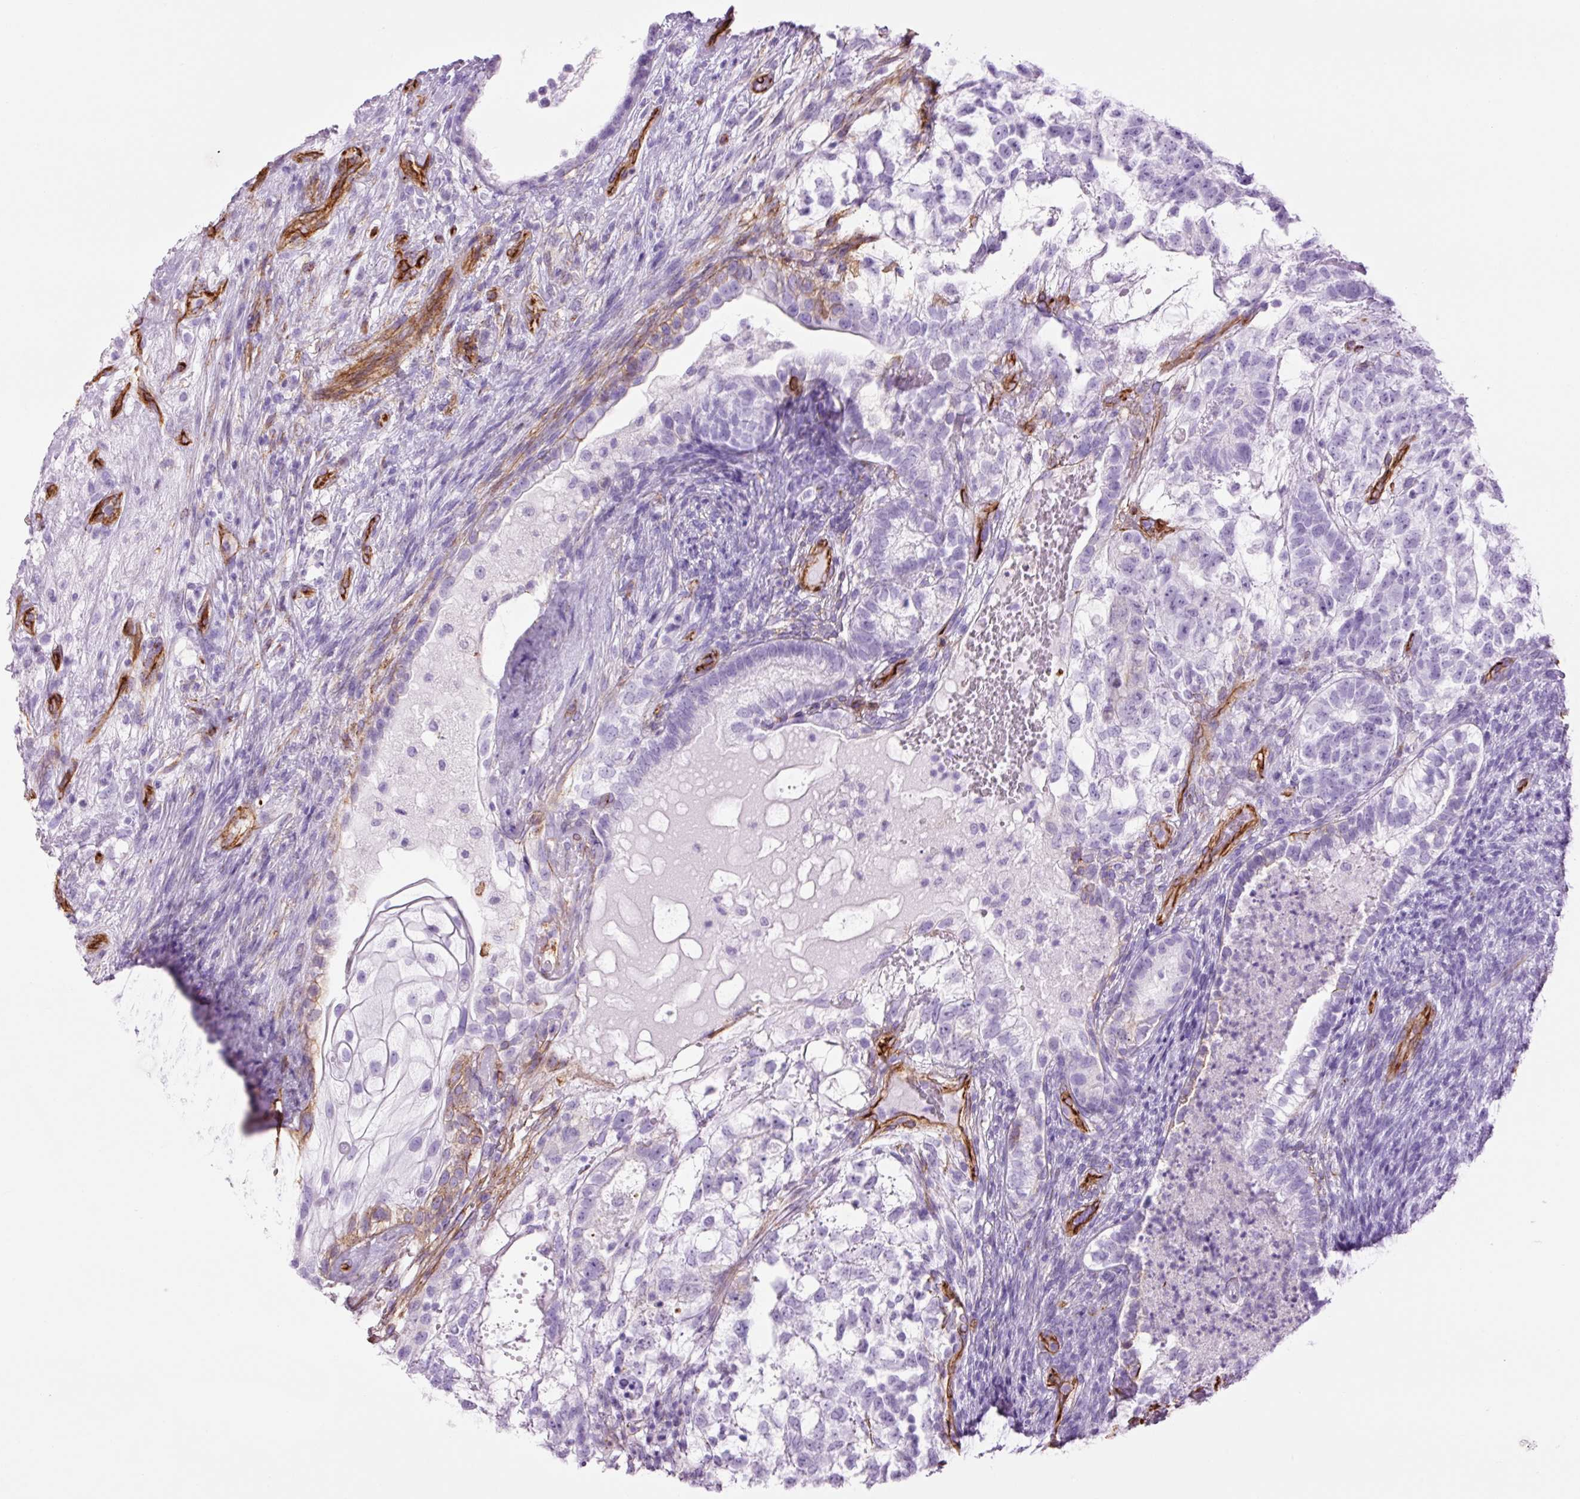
{"staining": {"intensity": "negative", "quantity": "none", "location": "none"}, "tissue": "testis cancer", "cell_type": "Tumor cells", "image_type": "cancer", "snomed": [{"axis": "morphology", "description": "Seminoma, NOS"}, {"axis": "morphology", "description": "Carcinoma, Embryonal, NOS"}, {"axis": "topography", "description": "Testis"}], "caption": "There is no significant staining in tumor cells of embryonal carcinoma (testis).", "gene": "CAV1", "patient": {"sex": "male", "age": 41}}